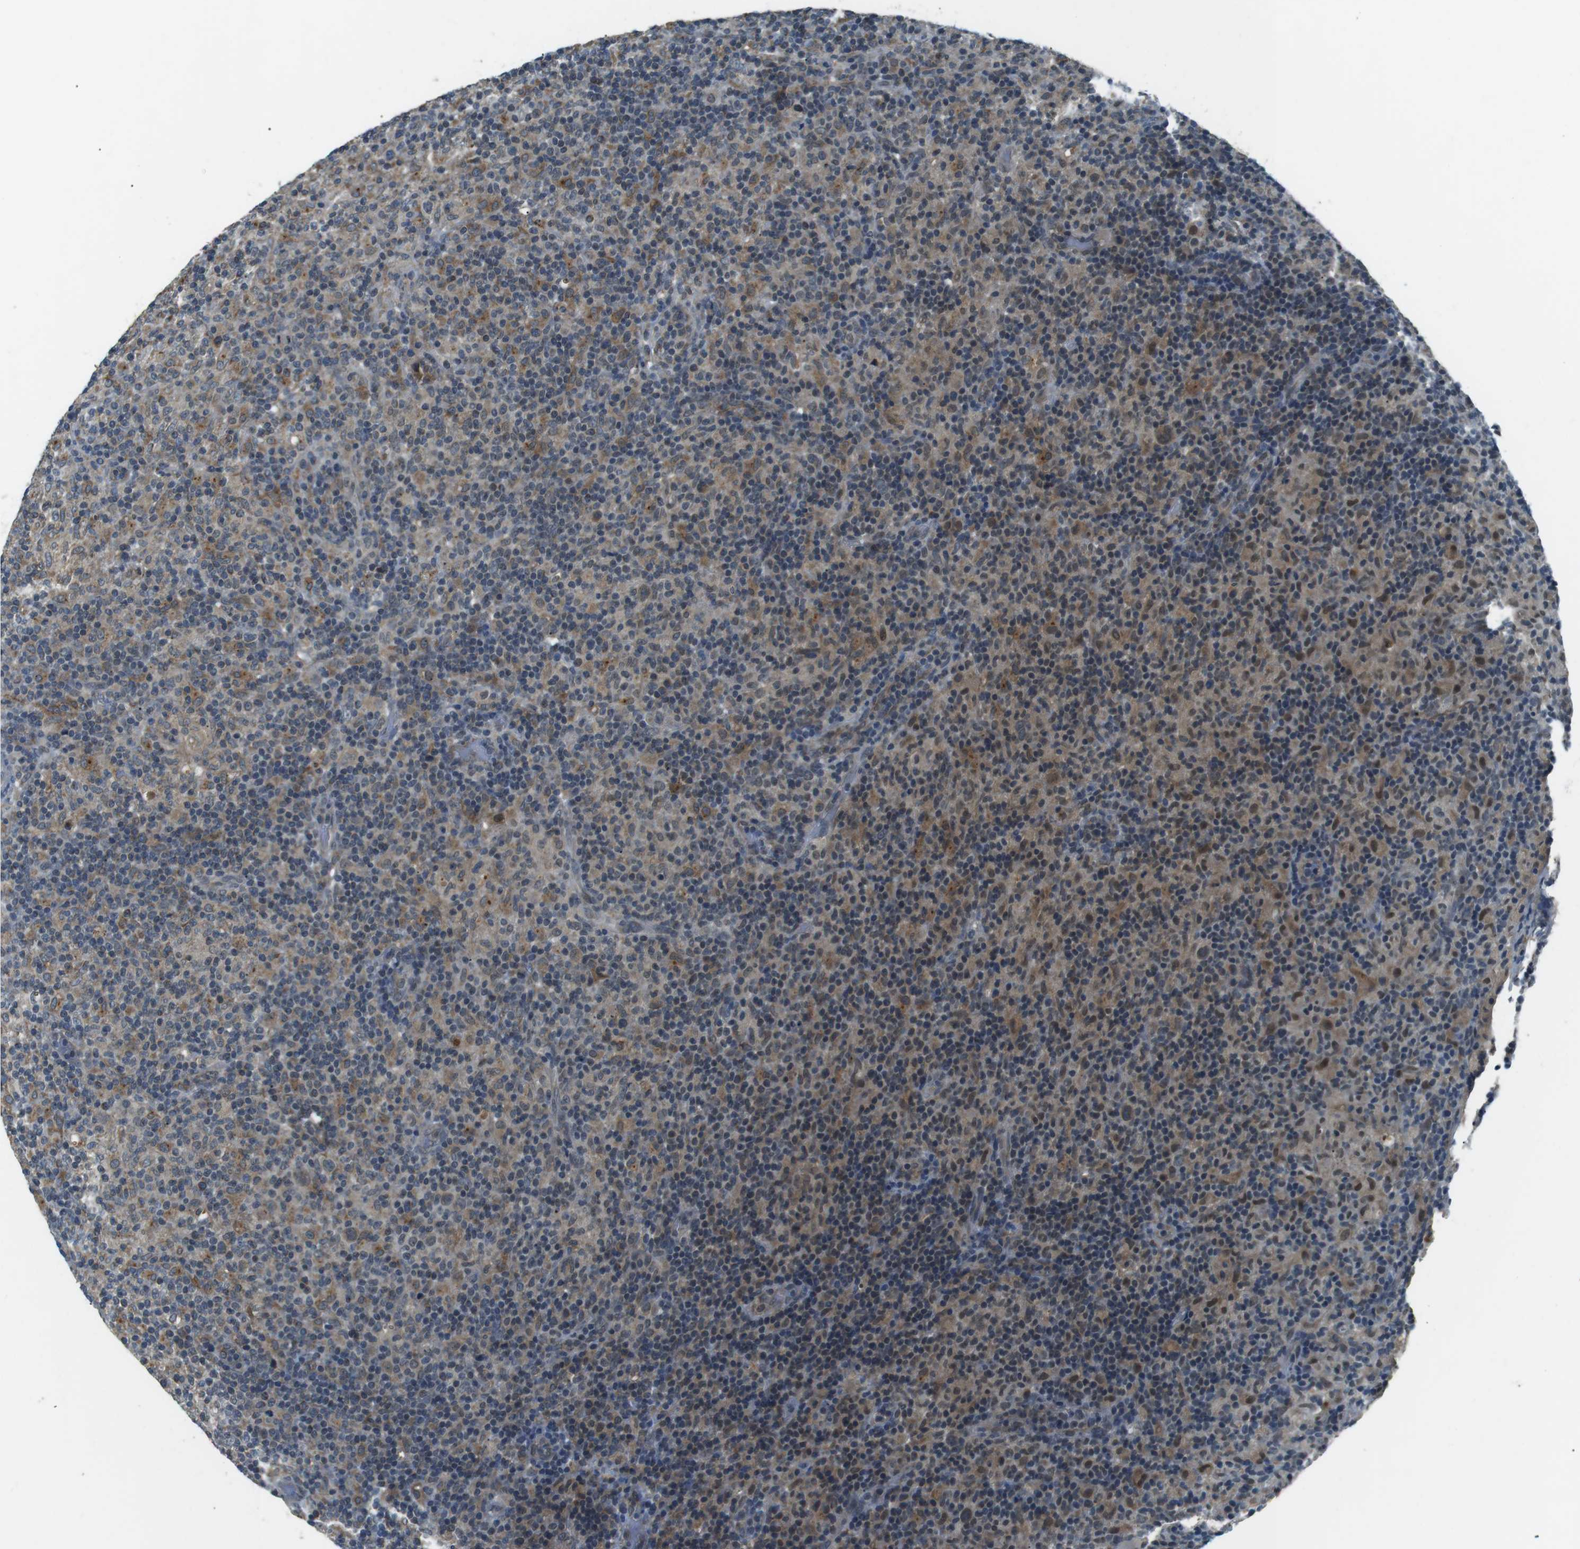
{"staining": {"intensity": "weak", "quantity": "25%-75%", "location": "cytoplasmic/membranous"}, "tissue": "lymphoma", "cell_type": "Tumor cells", "image_type": "cancer", "snomed": [{"axis": "morphology", "description": "Hodgkin's disease, NOS"}, {"axis": "topography", "description": "Lymph node"}], "caption": "Protein expression analysis of Hodgkin's disease reveals weak cytoplasmic/membranous positivity in about 25%-75% of tumor cells. The protein is stained brown, and the nuclei are stained in blue (DAB IHC with brightfield microscopy, high magnification).", "gene": "FAM3B", "patient": {"sex": "male", "age": 70}}